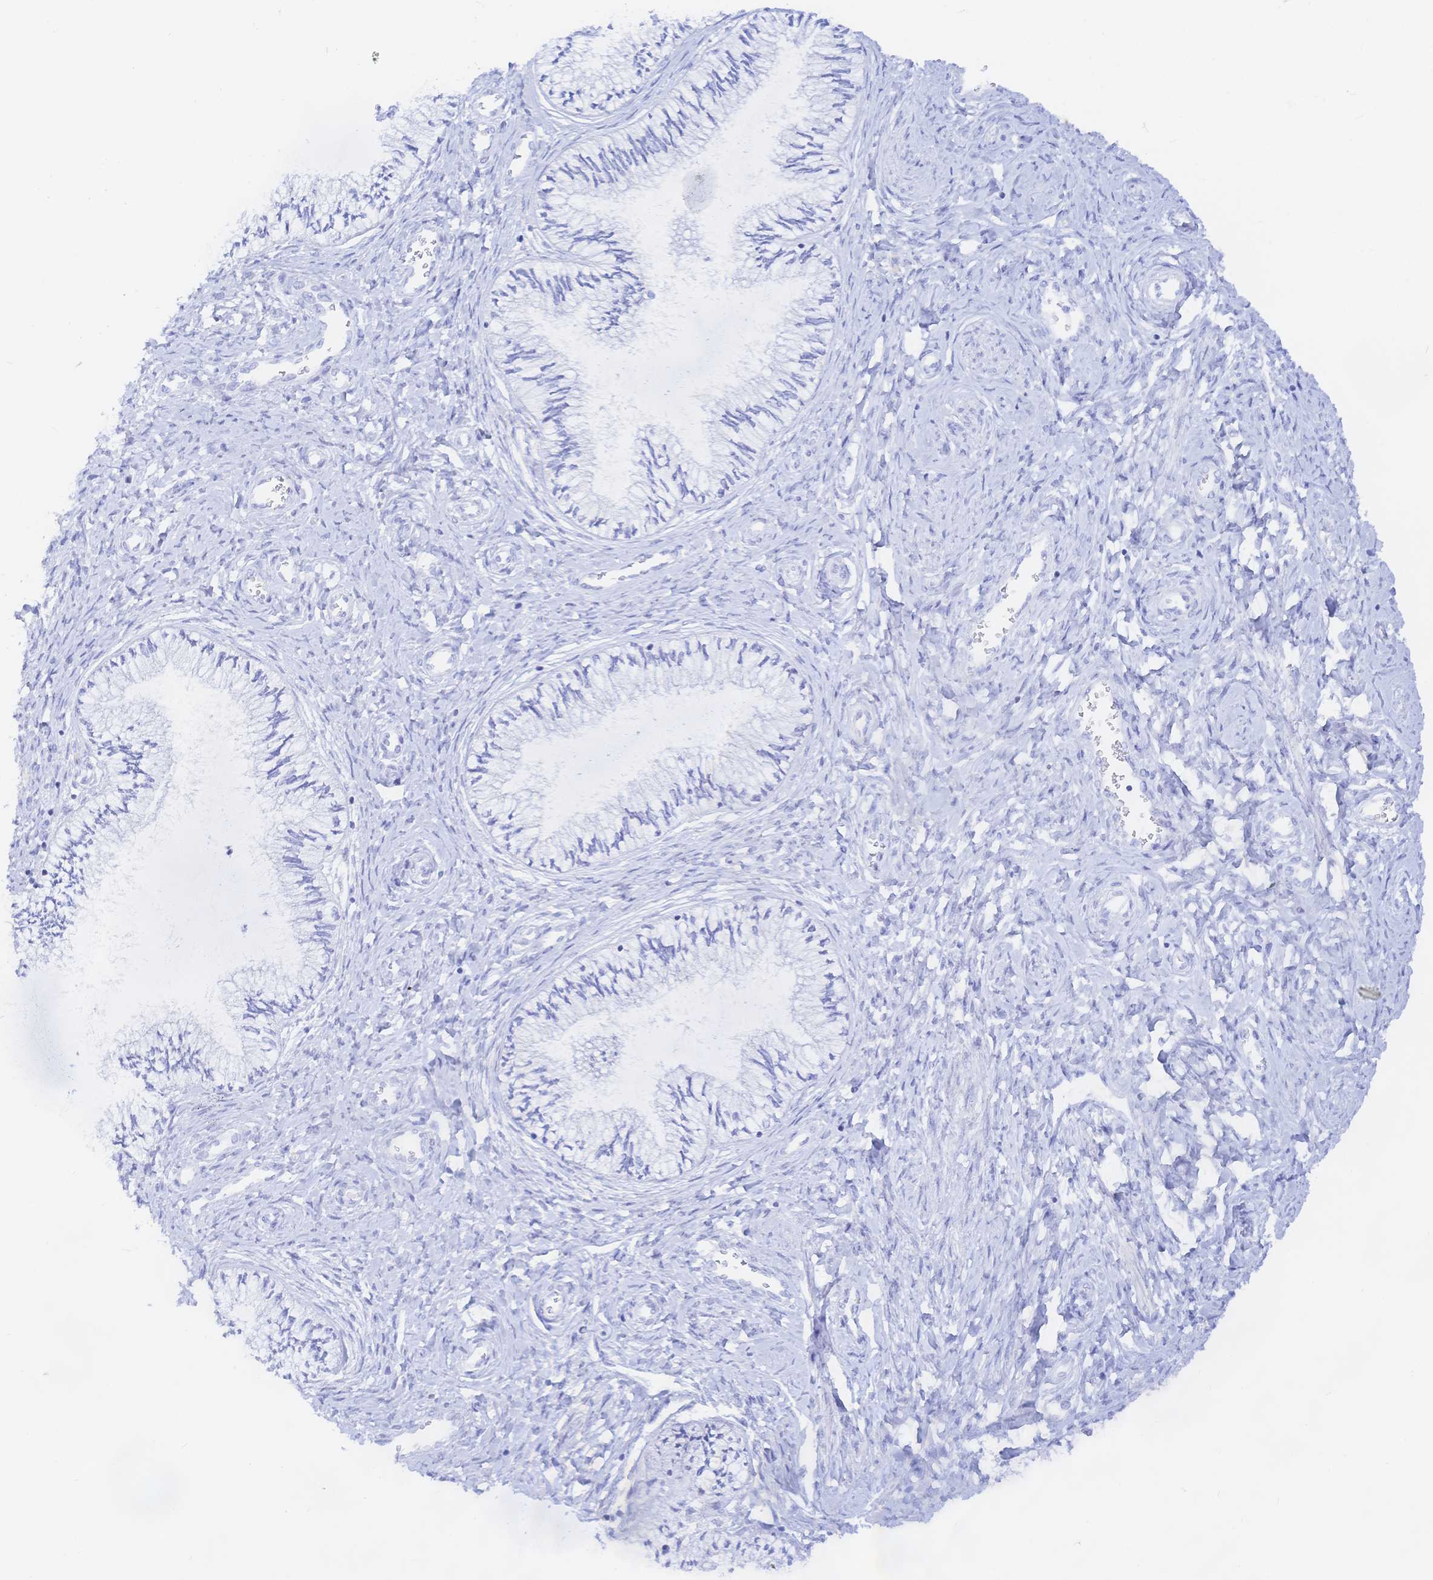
{"staining": {"intensity": "negative", "quantity": "none", "location": "none"}, "tissue": "cervix", "cell_type": "Glandular cells", "image_type": "normal", "snomed": [{"axis": "morphology", "description": "Normal tissue, NOS"}, {"axis": "topography", "description": "Cervix"}], "caption": "Cervix was stained to show a protein in brown. There is no significant positivity in glandular cells. (IHC, brightfield microscopy, high magnification).", "gene": "KCNH6", "patient": {"sex": "female", "age": 24}}